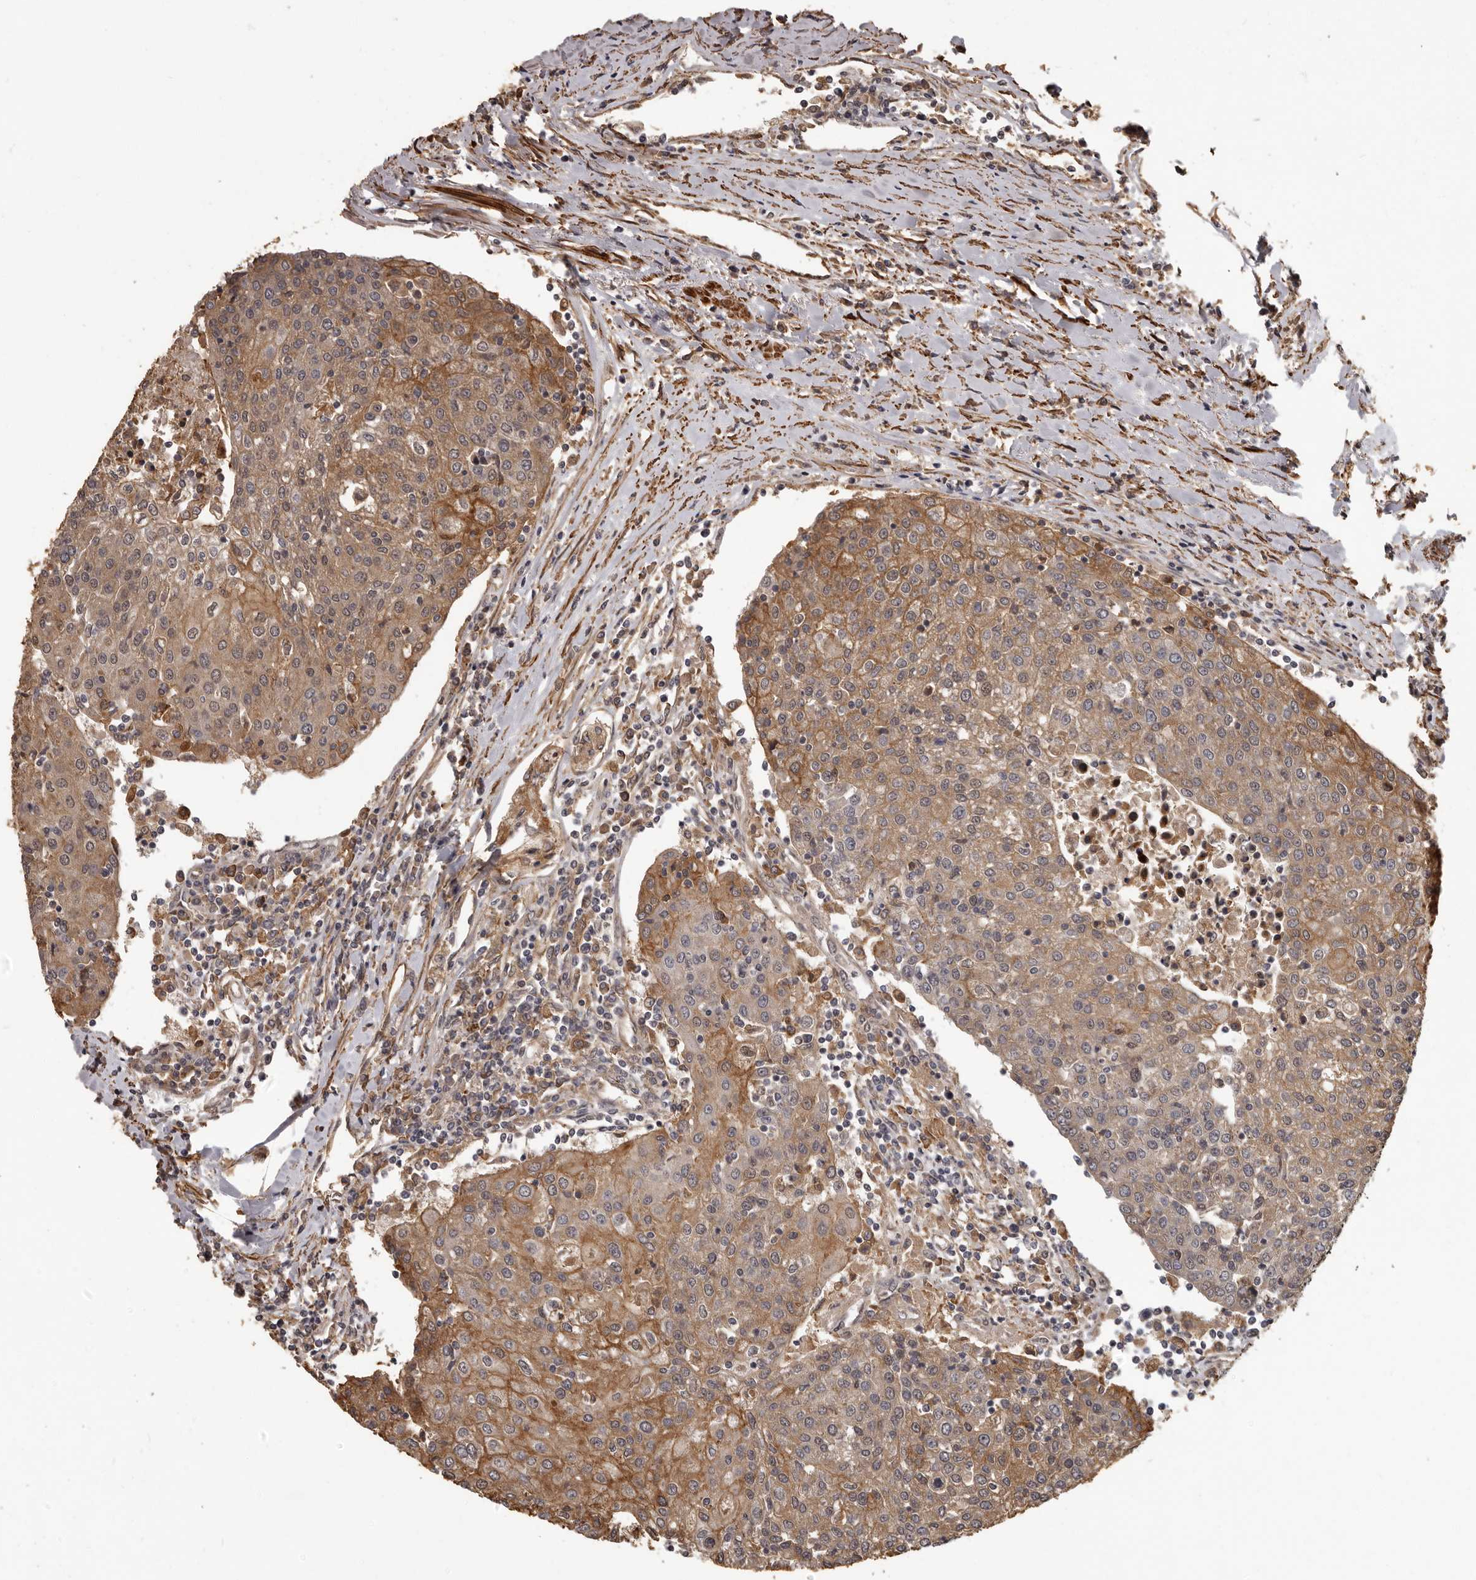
{"staining": {"intensity": "moderate", "quantity": "25%-75%", "location": "cytoplasmic/membranous"}, "tissue": "urothelial cancer", "cell_type": "Tumor cells", "image_type": "cancer", "snomed": [{"axis": "morphology", "description": "Urothelial carcinoma, High grade"}, {"axis": "topography", "description": "Urinary bladder"}], "caption": "This is an image of immunohistochemistry staining of high-grade urothelial carcinoma, which shows moderate staining in the cytoplasmic/membranous of tumor cells.", "gene": "SLITRK6", "patient": {"sex": "female", "age": 85}}